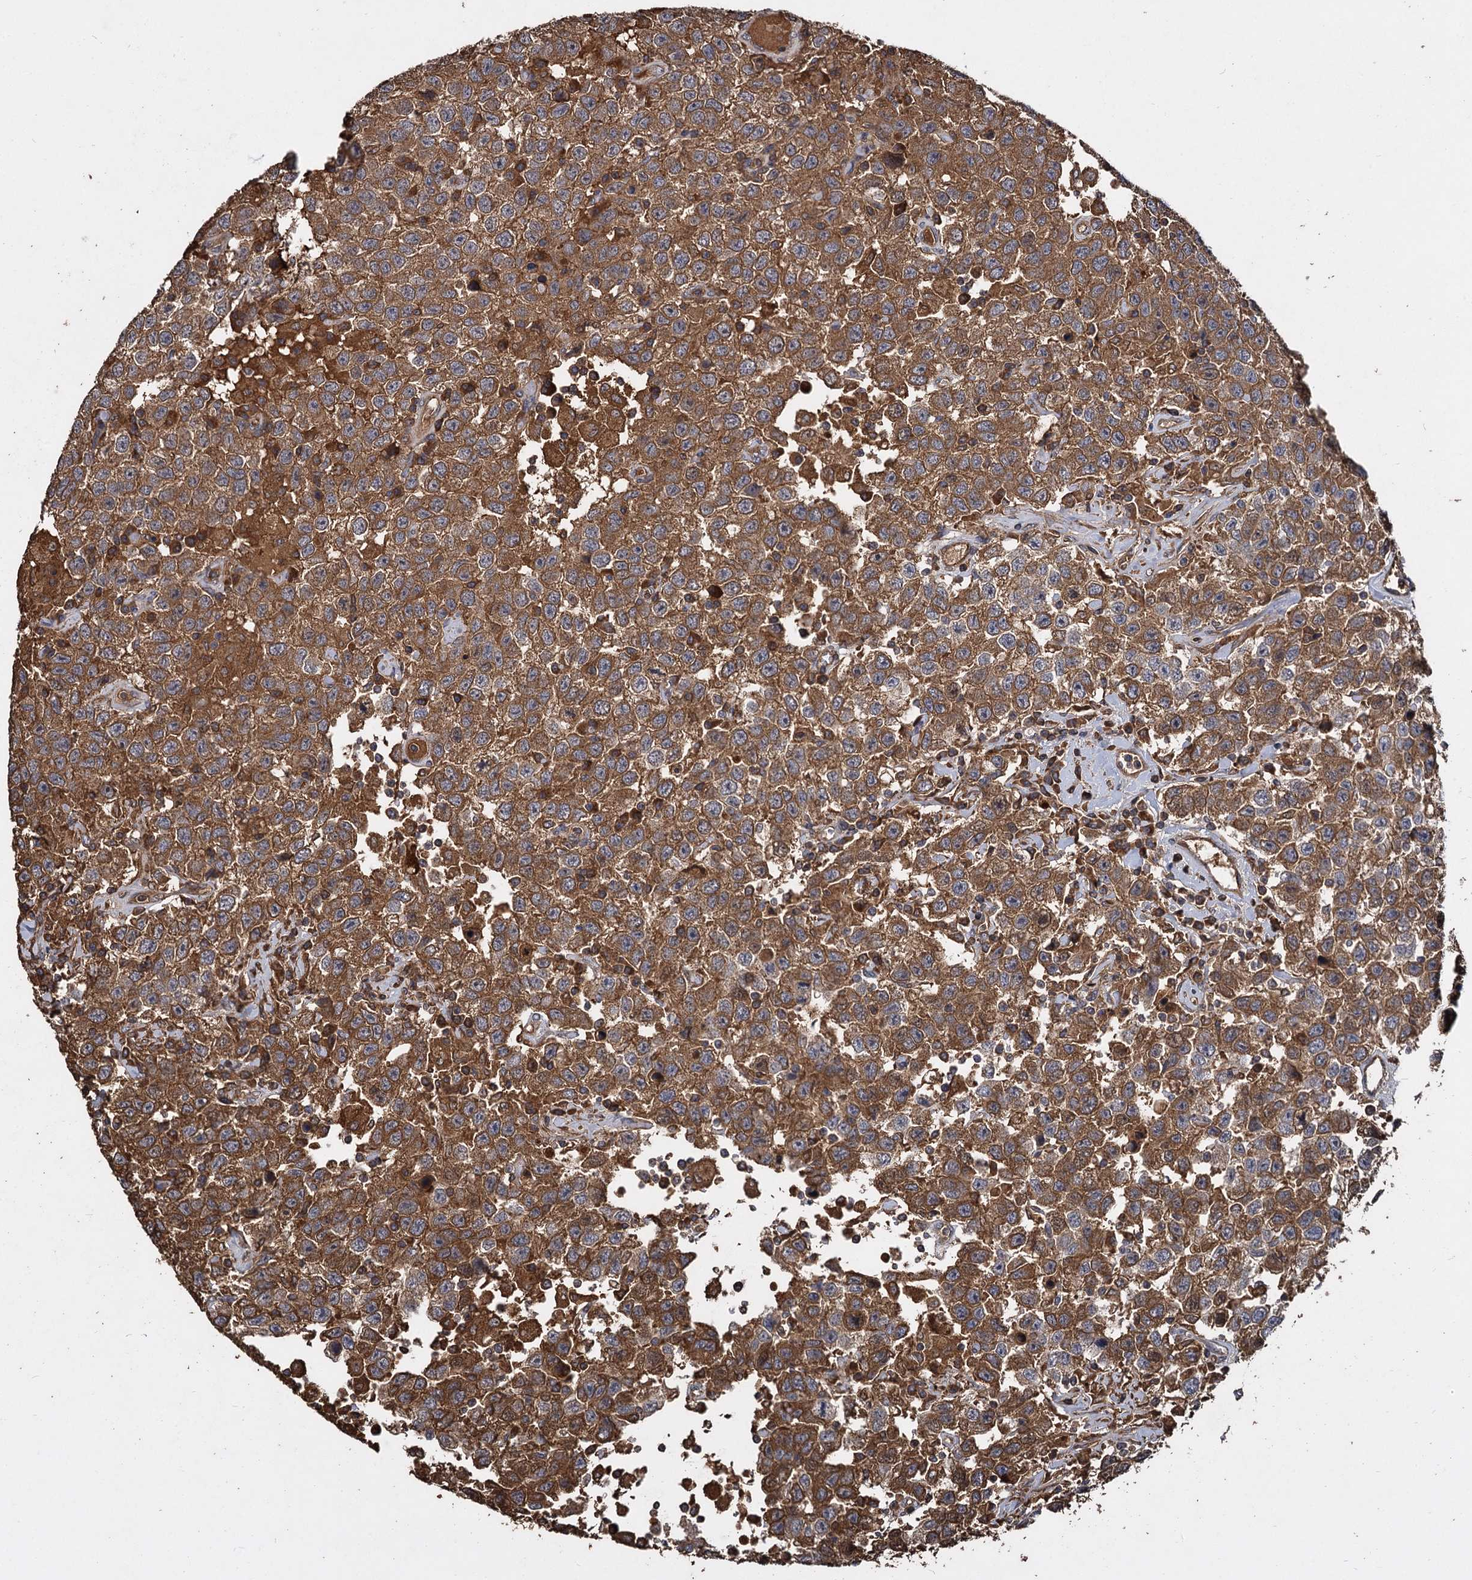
{"staining": {"intensity": "strong", "quantity": ">75%", "location": "cytoplasmic/membranous"}, "tissue": "testis cancer", "cell_type": "Tumor cells", "image_type": "cancer", "snomed": [{"axis": "morphology", "description": "Seminoma, NOS"}, {"axis": "topography", "description": "Testis"}], "caption": "Protein expression analysis of human seminoma (testis) reveals strong cytoplasmic/membranous expression in approximately >75% of tumor cells.", "gene": "GCLC", "patient": {"sex": "male", "age": 41}}